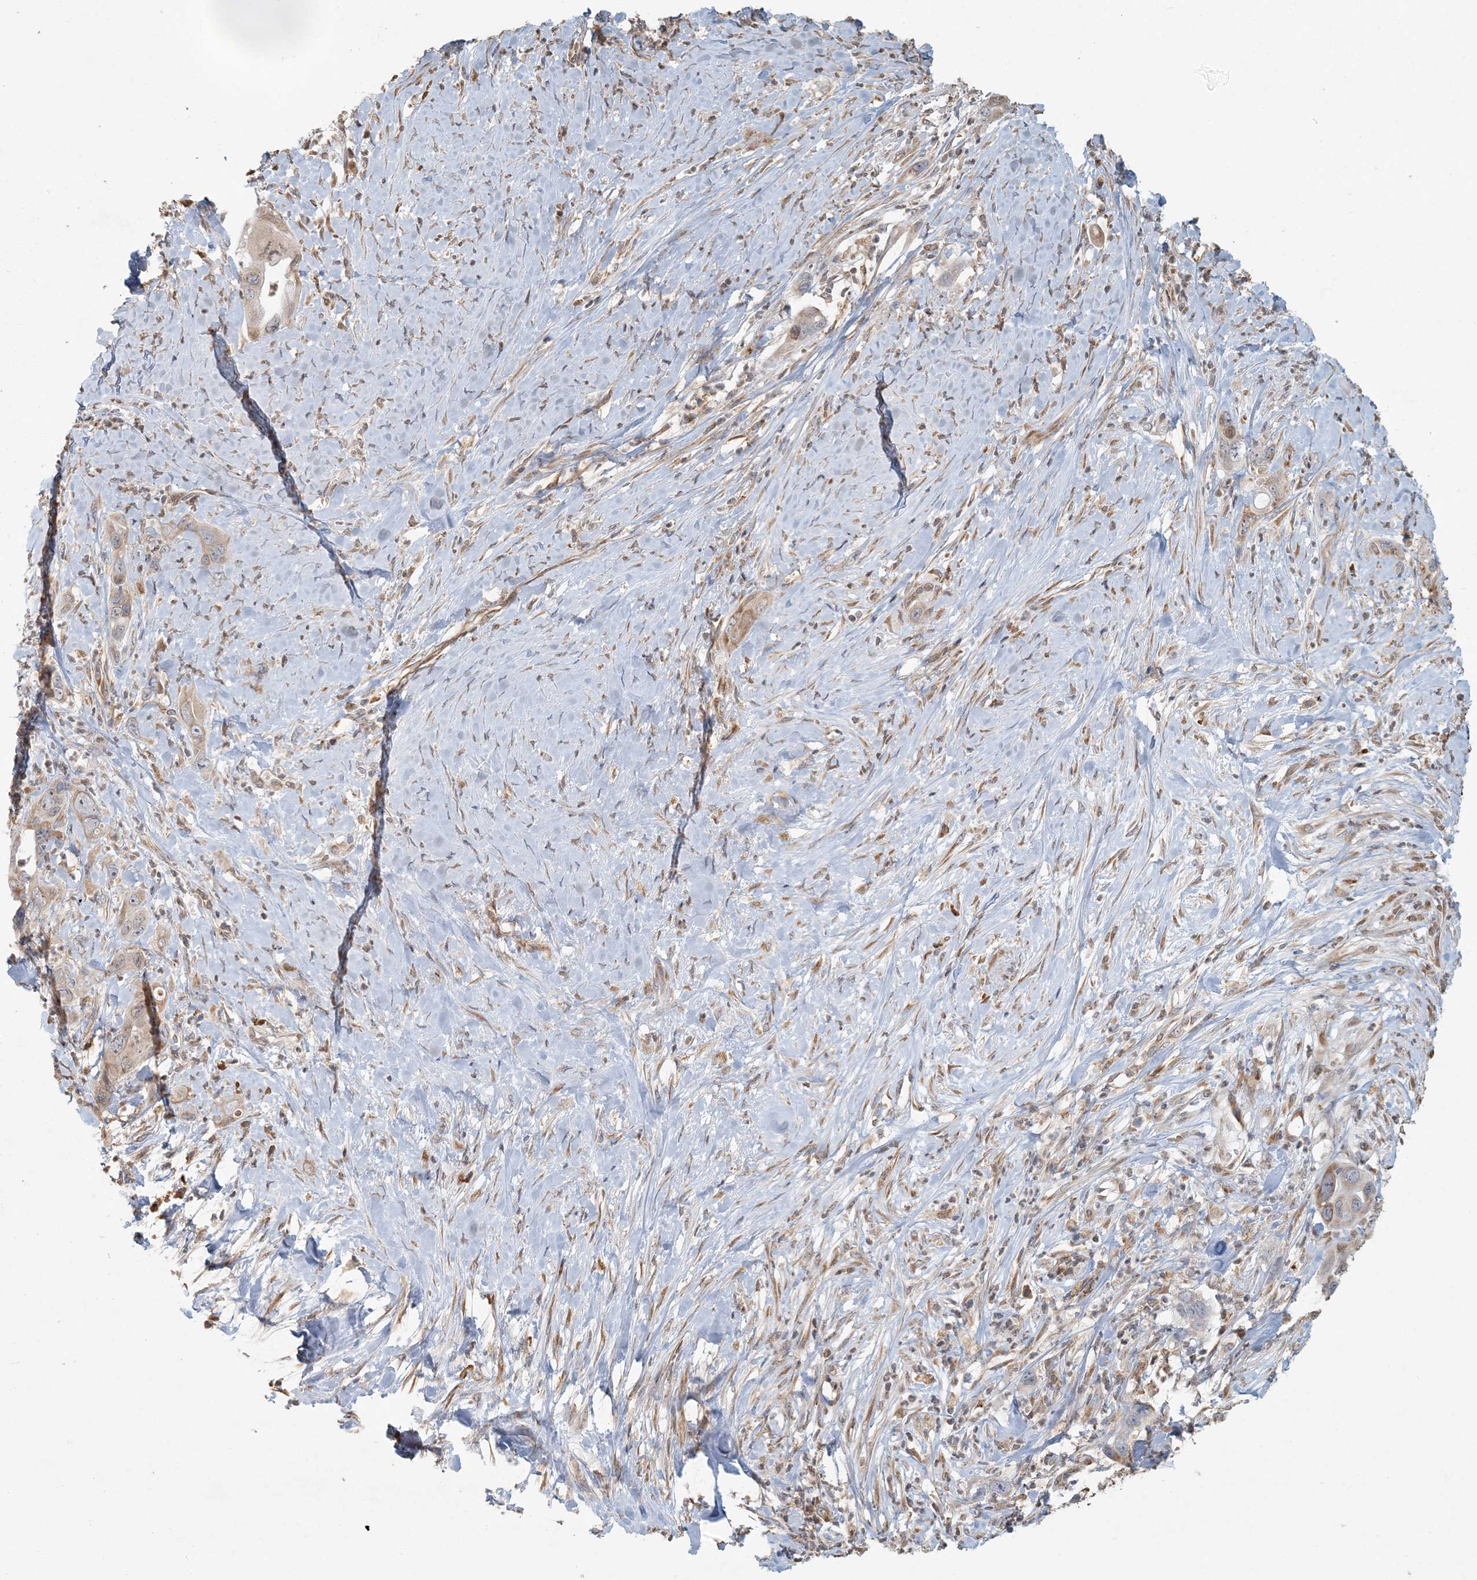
{"staining": {"intensity": "weak", "quantity": "25%-75%", "location": "cytoplasmic/membranous"}, "tissue": "pancreatic cancer", "cell_type": "Tumor cells", "image_type": "cancer", "snomed": [{"axis": "morphology", "description": "Adenocarcinoma, NOS"}, {"axis": "topography", "description": "Pancreas"}], "caption": "This image exhibits immunohistochemistry staining of human adenocarcinoma (pancreatic), with low weak cytoplasmic/membranous expression in about 25%-75% of tumor cells.", "gene": "AK9", "patient": {"sex": "female", "age": 71}}